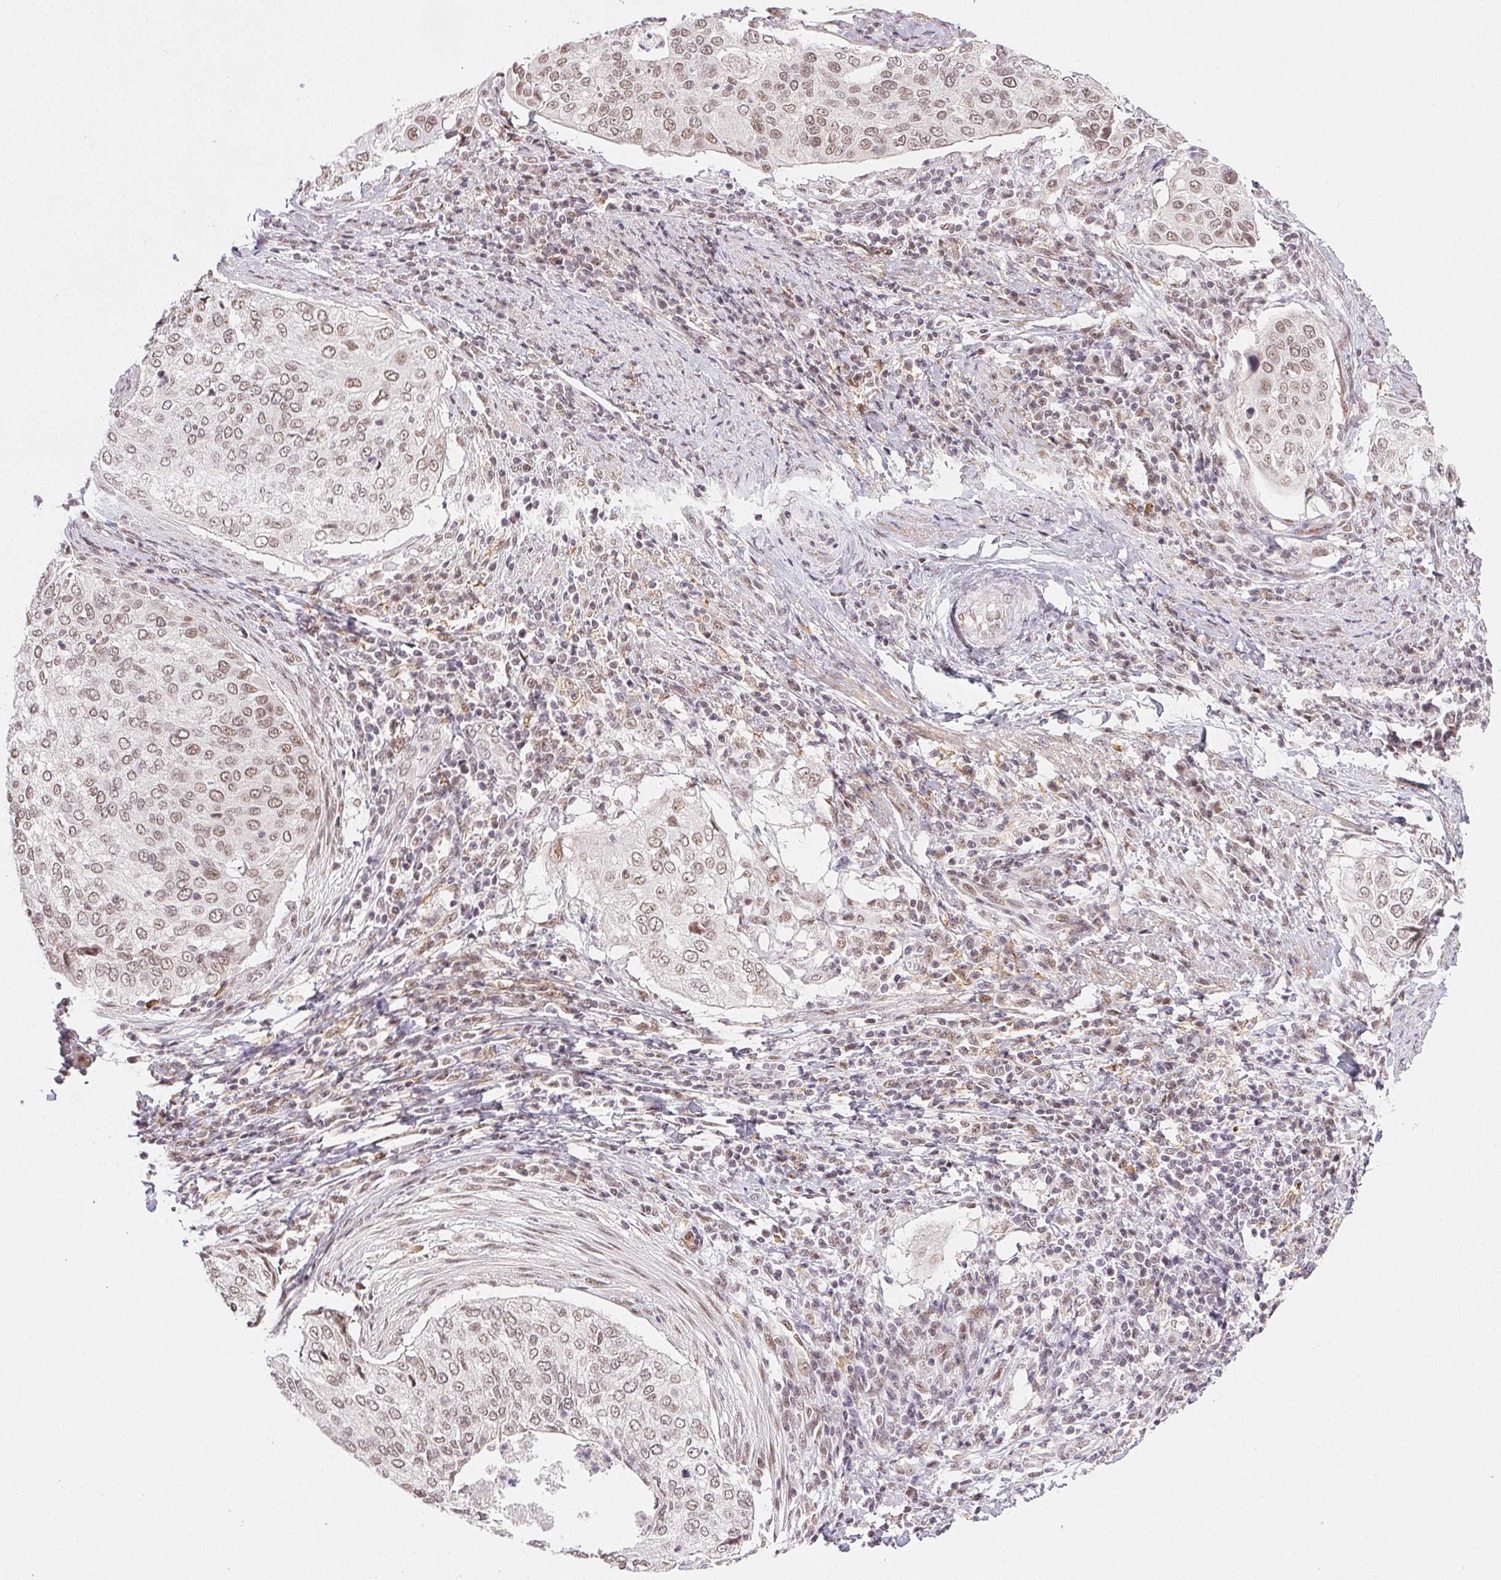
{"staining": {"intensity": "moderate", "quantity": ">75%", "location": "nuclear"}, "tissue": "cervical cancer", "cell_type": "Tumor cells", "image_type": "cancer", "snomed": [{"axis": "morphology", "description": "Squamous cell carcinoma, NOS"}, {"axis": "topography", "description": "Cervix"}], "caption": "DAB (3,3'-diaminobenzidine) immunohistochemical staining of human squamous cell carcinoma (cervical) shows moderate nuclear protein positivity in approximately >75% of tumor cells. (Stains: DAB (3,3'-diaminobenzidine) in brown, nuclei in blue, Microscopy: brightfield microscopy at high magnification).", "gene": "PRPF18", "patient": {"sex": "female", "age": 38}}